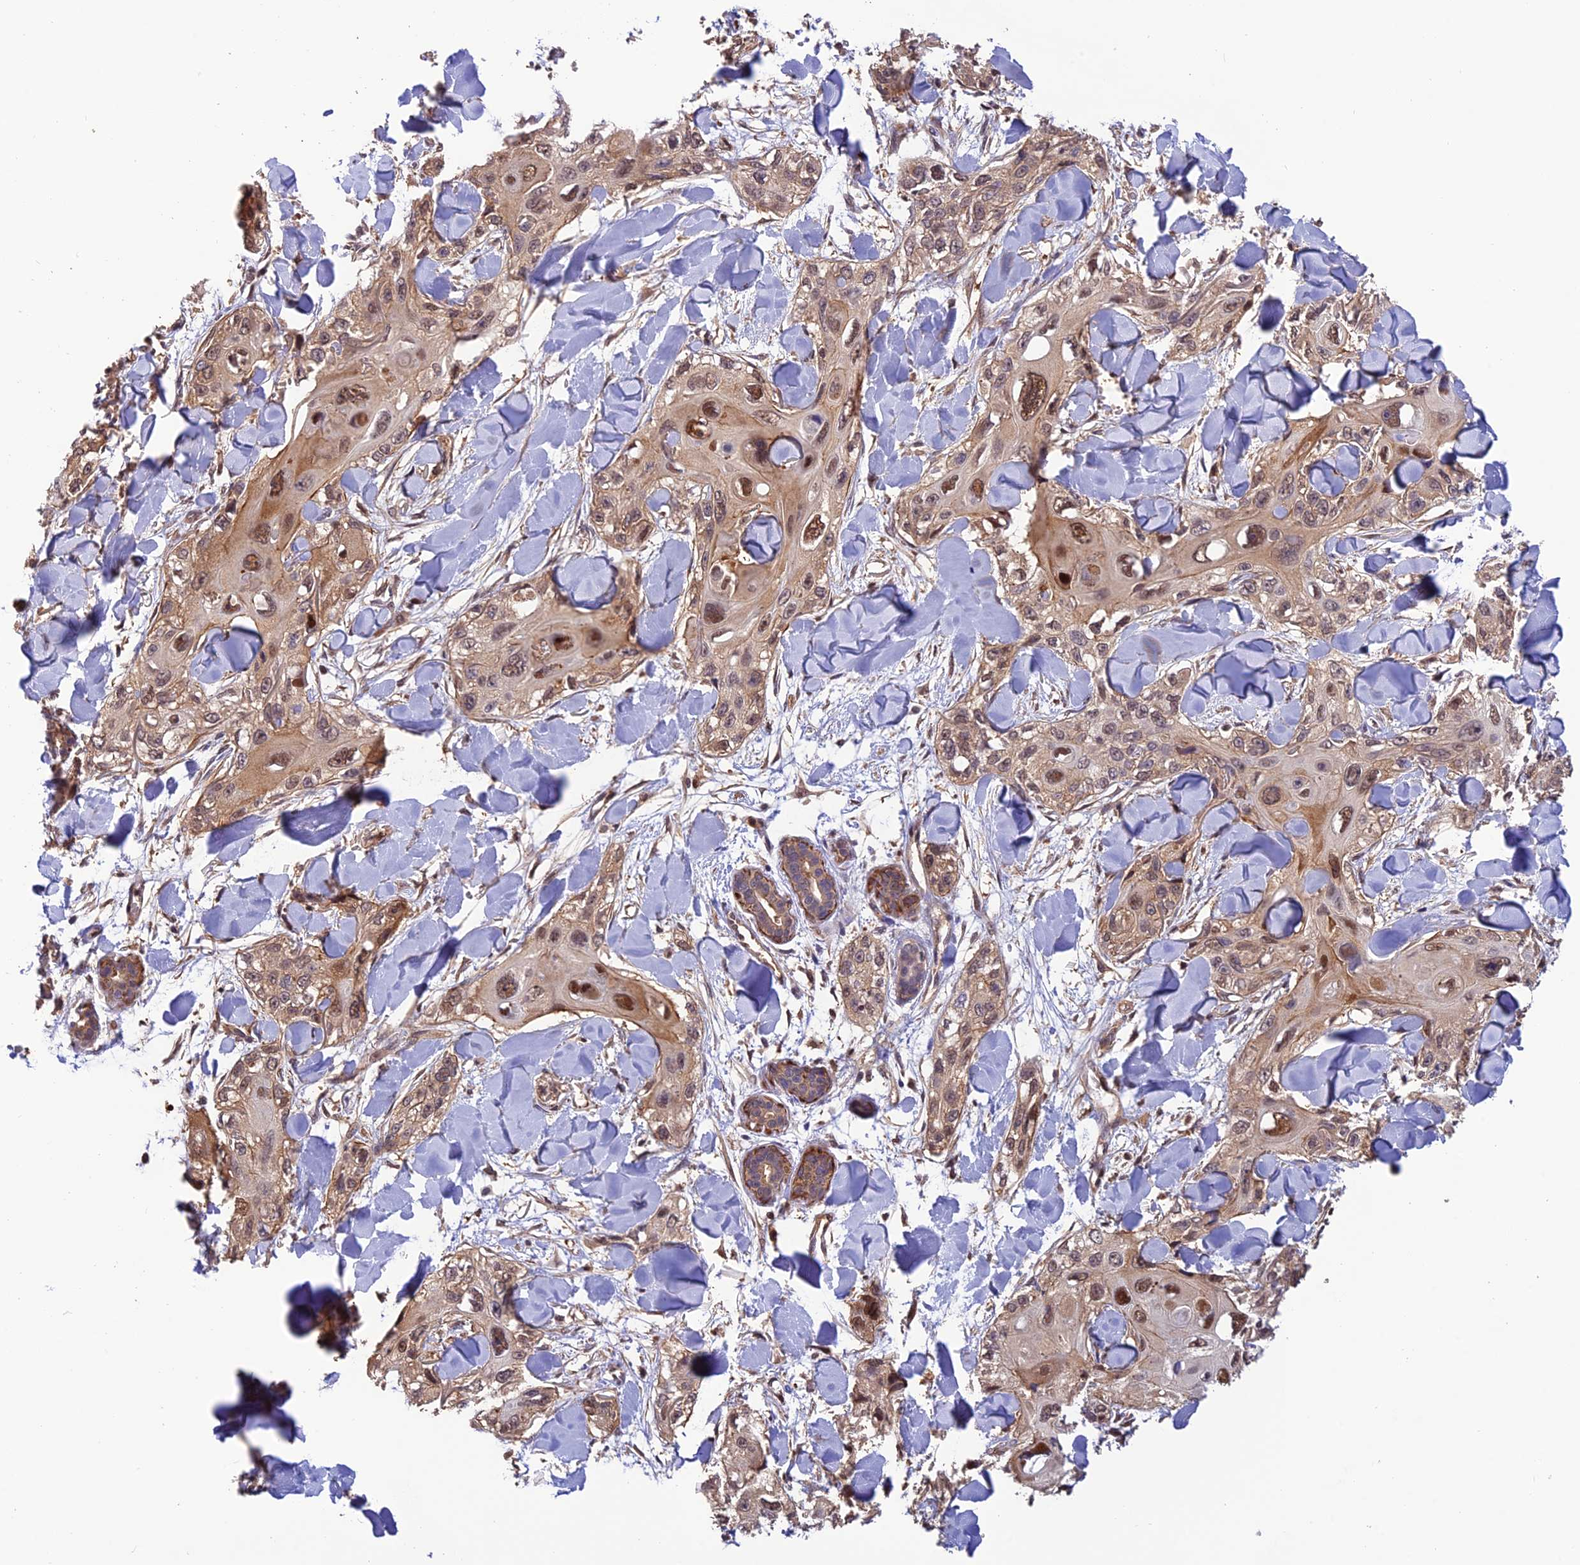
{"staining": {"intensity": "moderate", "quantity": "25%-75%", "location": "cytoplasmic/membranous,nuclear"}, "tissue": "skin cancer", "cell_type": "Tumor cells", "image_type": "cancer", "snomed": [{"axis": "morphology", "description": "Normal tissue, NOS"}, {"axis": "morphology", "description": "Squamous cell carcinoma, NOS"}, {"axis": "topography", "description": "Skin"}], "caption": "Immunohistochemical staining of squamous cell carcinoma (skin) shows medium levels of moderate cytoplasmic/membranous and nuclear protein expression in approximately 25%-75% of tumor cells.", "gene": "PSMB3", "patient": {"sex": "male", "age": 72}}